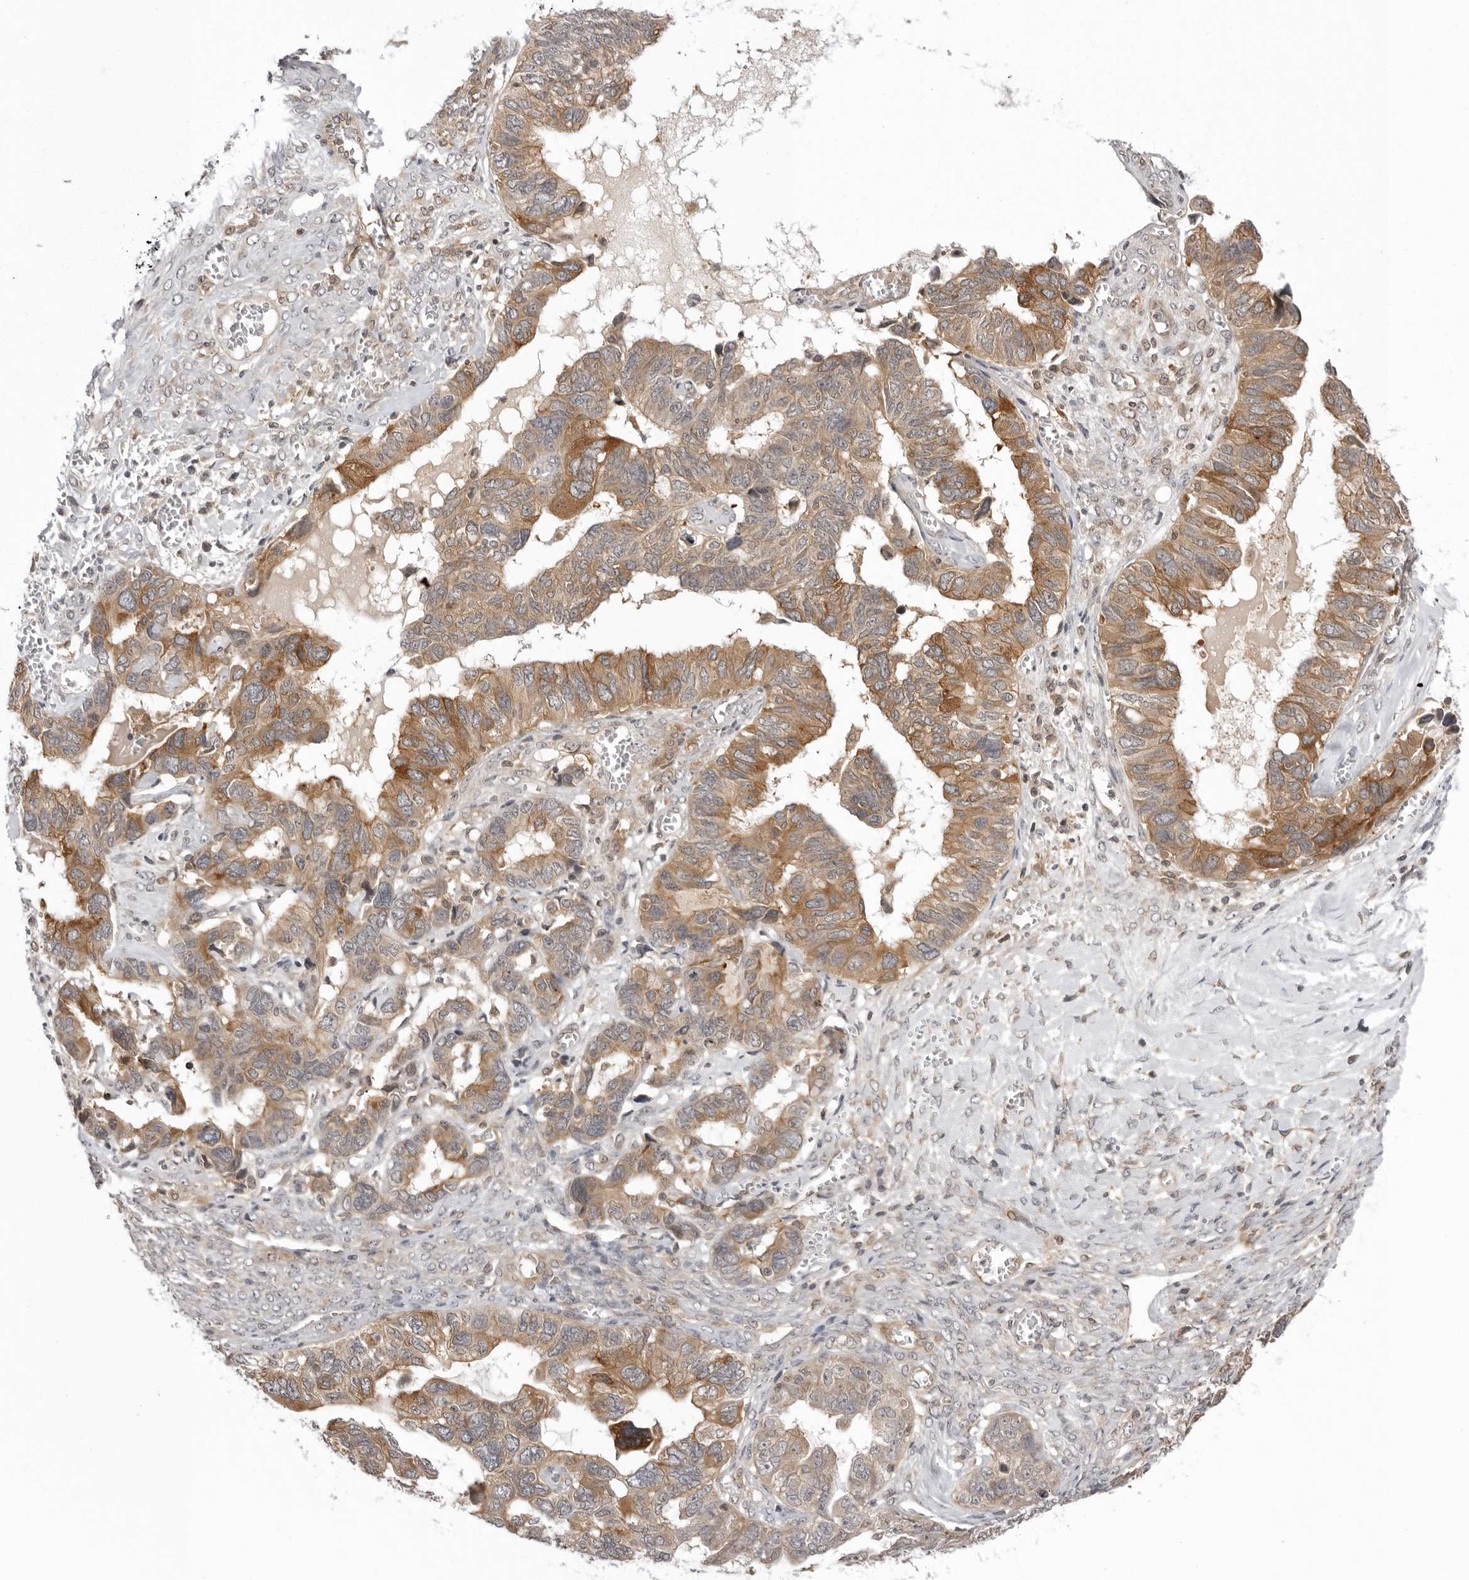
{"staining": {"intensity": "moderate", "quantity": ">75%", "location": "cytoplasmic/membranous"}, "tissue": "ovarian cancer", "cell_type": "Tumor cells", "image_type": "cancer", "snomed": [{"axis": "morphology", "description": "Cystadenocarcinoma, serous, NOS"}, {"axis": "topography", "description": "Ovary"}], "caption": "Protein staining by IHC exhibits moderate cytoplasmic/membranous expression in about >75% of tumor cells in ovarian cancer (serous cystadenocarcinoma). (IHC, brightfield microscopy, high magnification).", "gene": "USP43", "patient": {"sex": "female", "age": 79}}